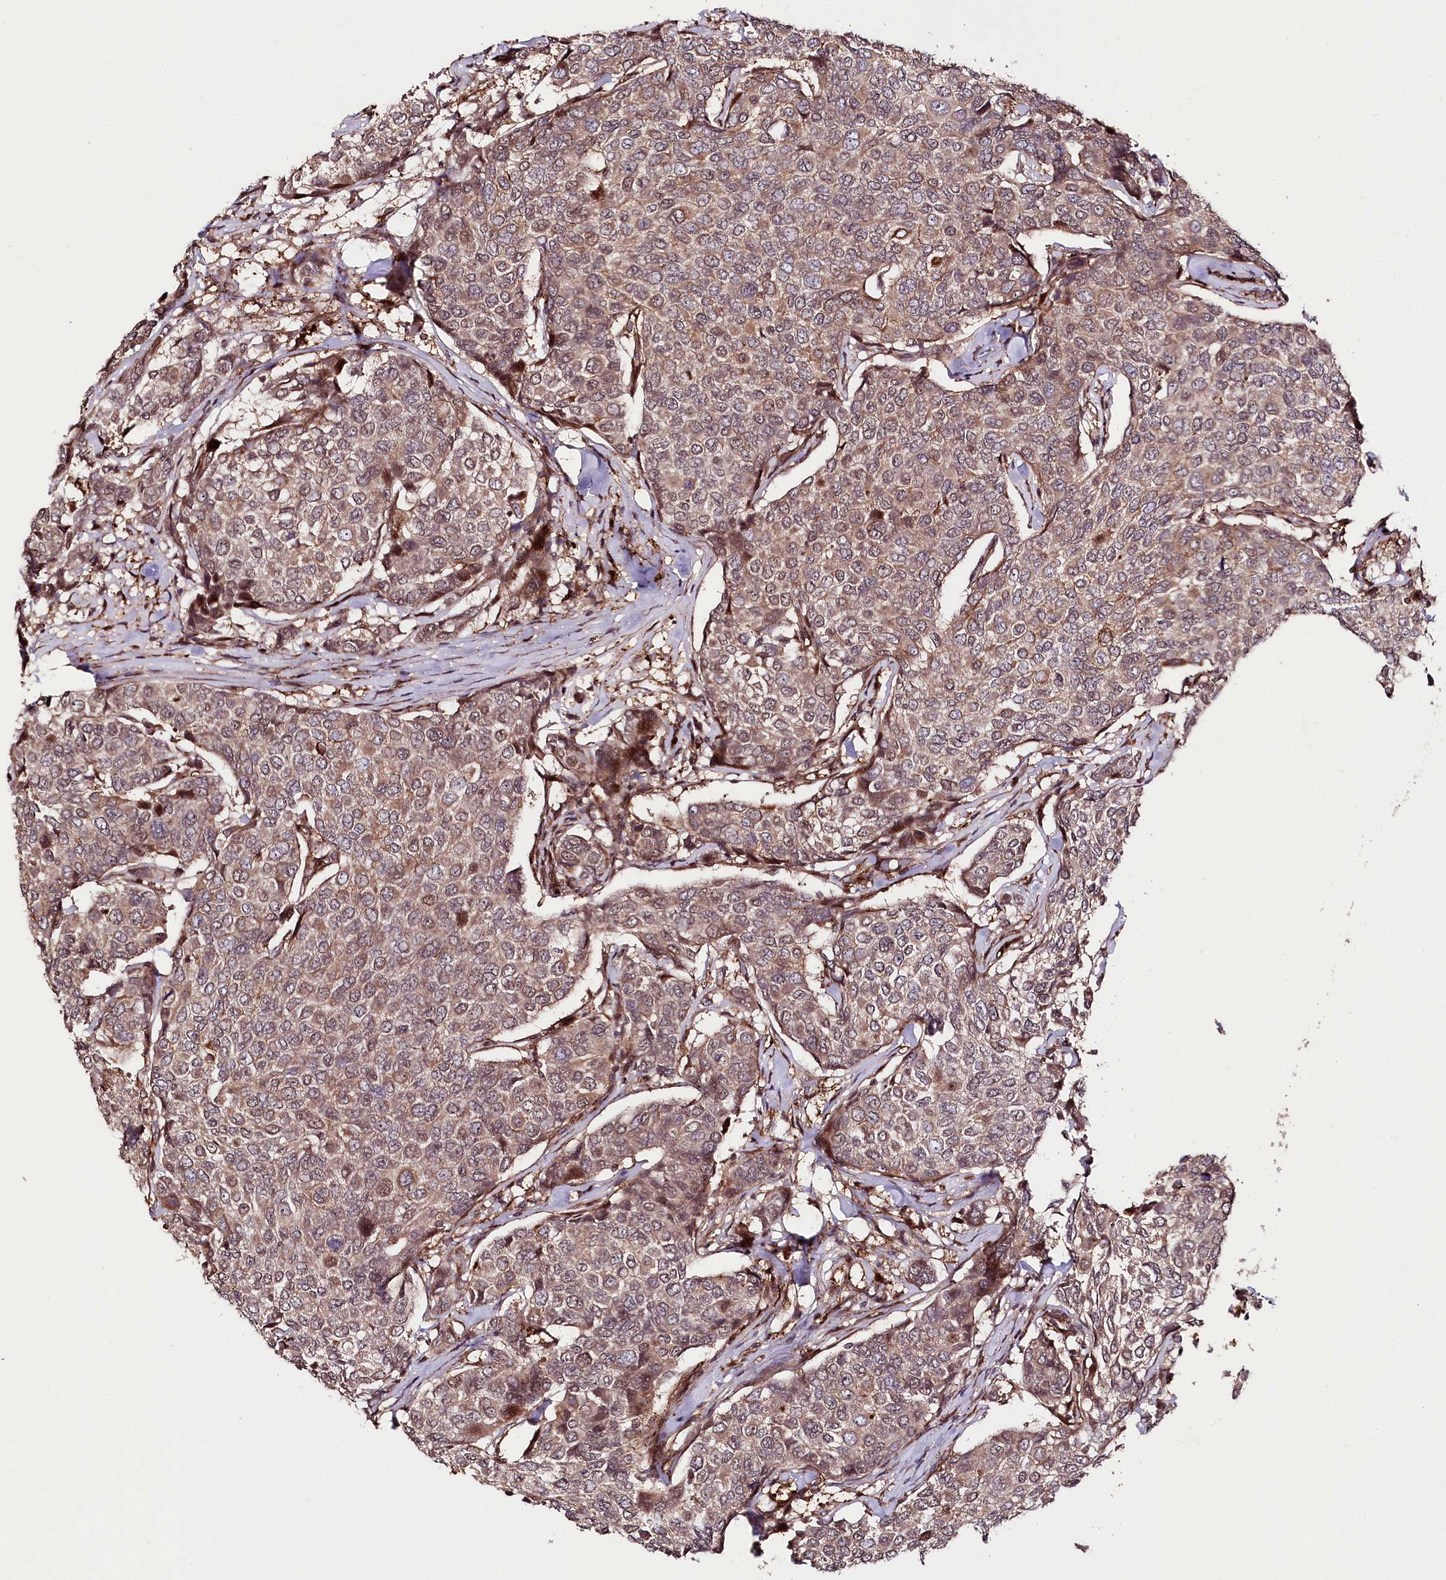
{"staining": {"intensity": "moderate", "quantity": "<25%", "location": "cytoplasmic/membranous"}, "tissue": "breast cancer", "cell_type": "Tumor cells", "image_type": "cancer", "snomed": [{"axis": "morphology", "description": "Duct carcinoma"}, {"axis": "topography", "description": "Breast"}], "caption": "High-power microscopy captured an immunohistochemistry (IHC) micrograph of breast cancer, revealing moderate cytoplasmic/membranous staining in approximately <25% of tumor cells. Nuclei are stained in blue.", "gene": "PHLDB1", "patient": {"sex": "female", "age": 55}}